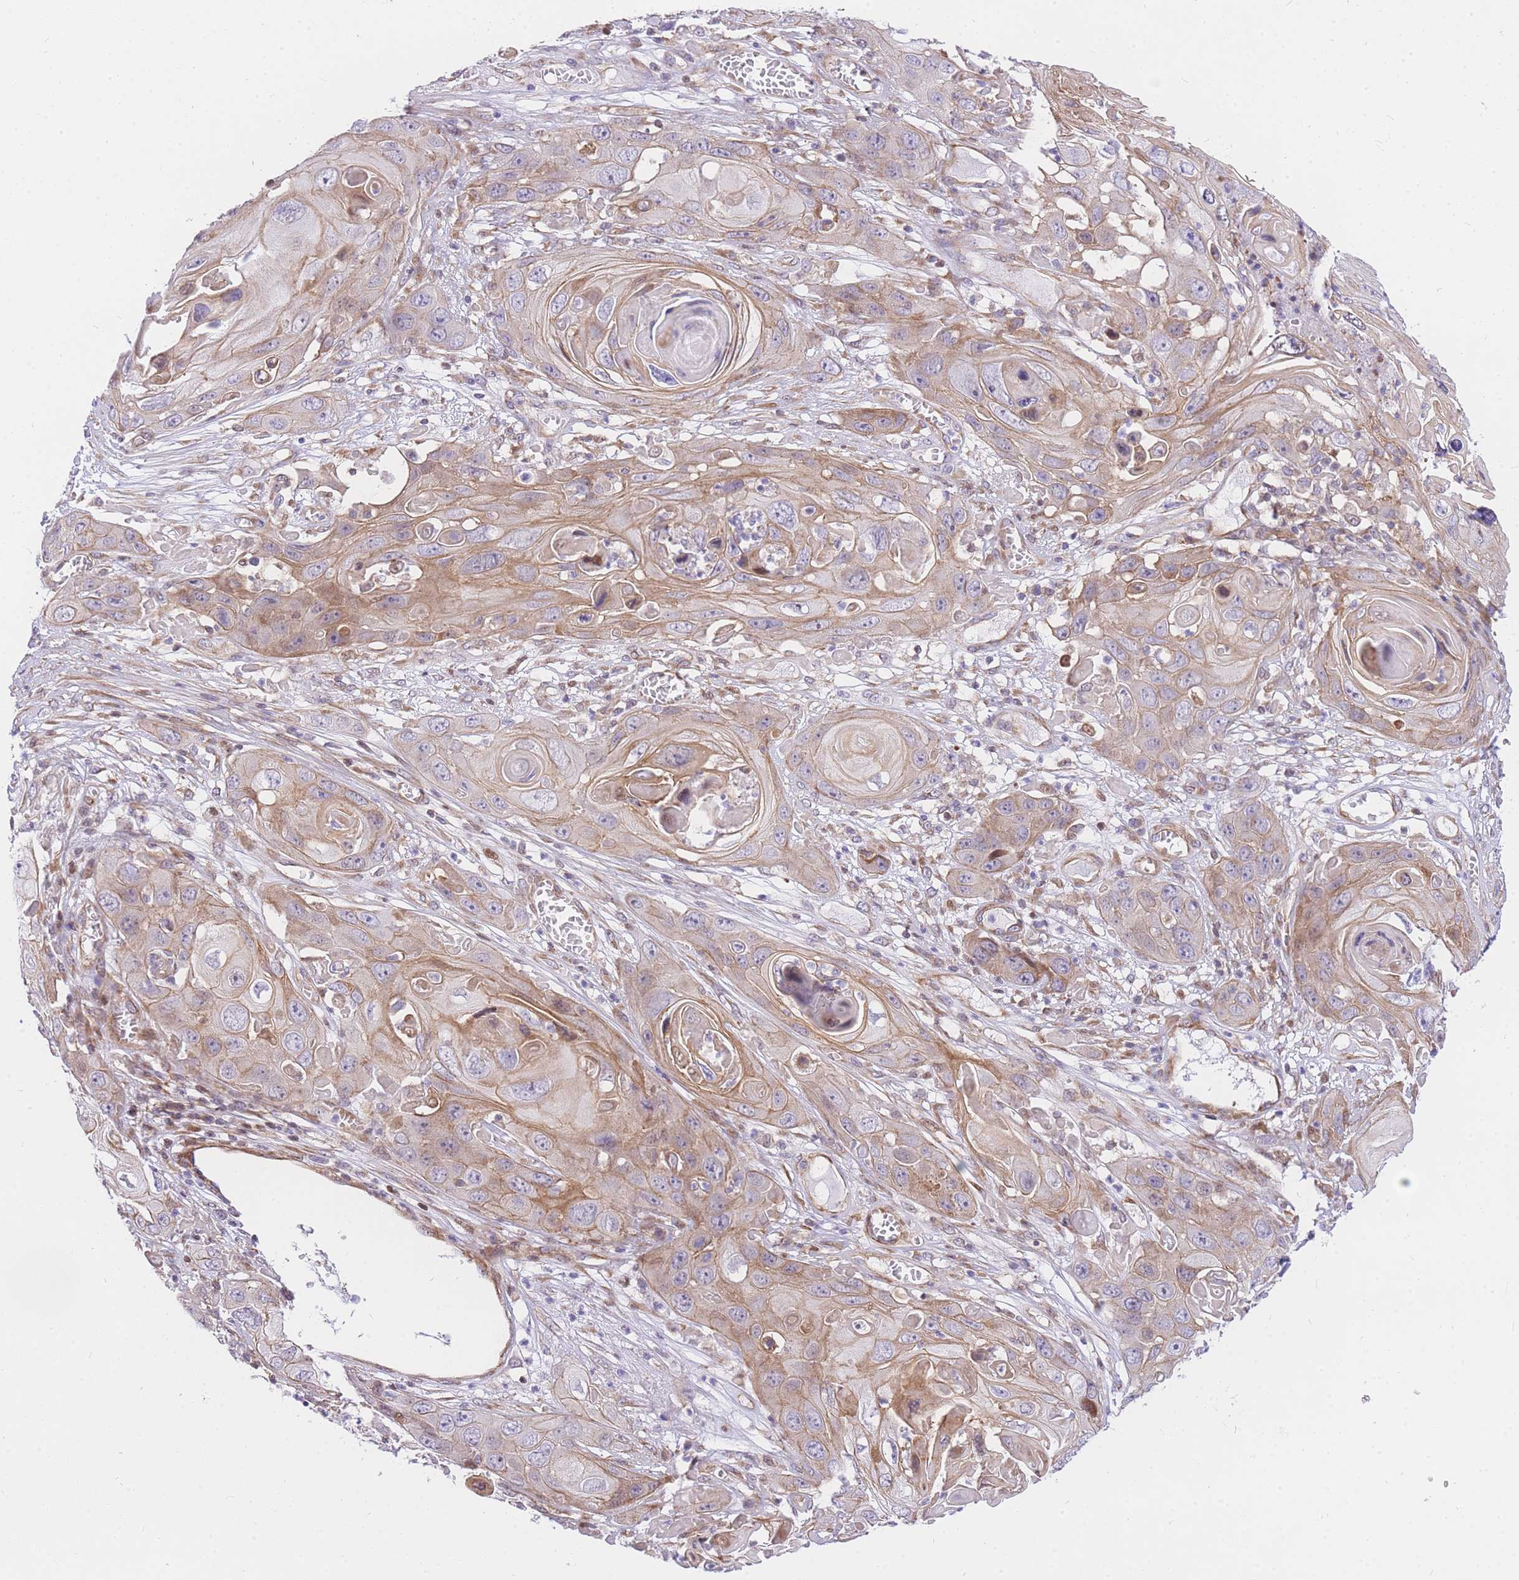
{"staining": {"intensity": "moderate", "quantity": "25%-75%", "location": "cytoplasmic/membranous"}, "tissue": "skin cancer", "cell_type": "Tumor cells", "image_type": "cancer", "snomed": [{"axis": "morphology", "description": "Squamous cell carcinoma, NOS"}, {"axis": "topography", "description": "Skin"}], "caption": "Skin cancer tissue reveals moderate cytoplasmic/membranous positivity in about 25%-75% of tumor cells (brown staining indicates protein expression, while blue staining denotes nuclei).", "gene": "S100PBP", "patient": {"sex": "male", "age": 55}}